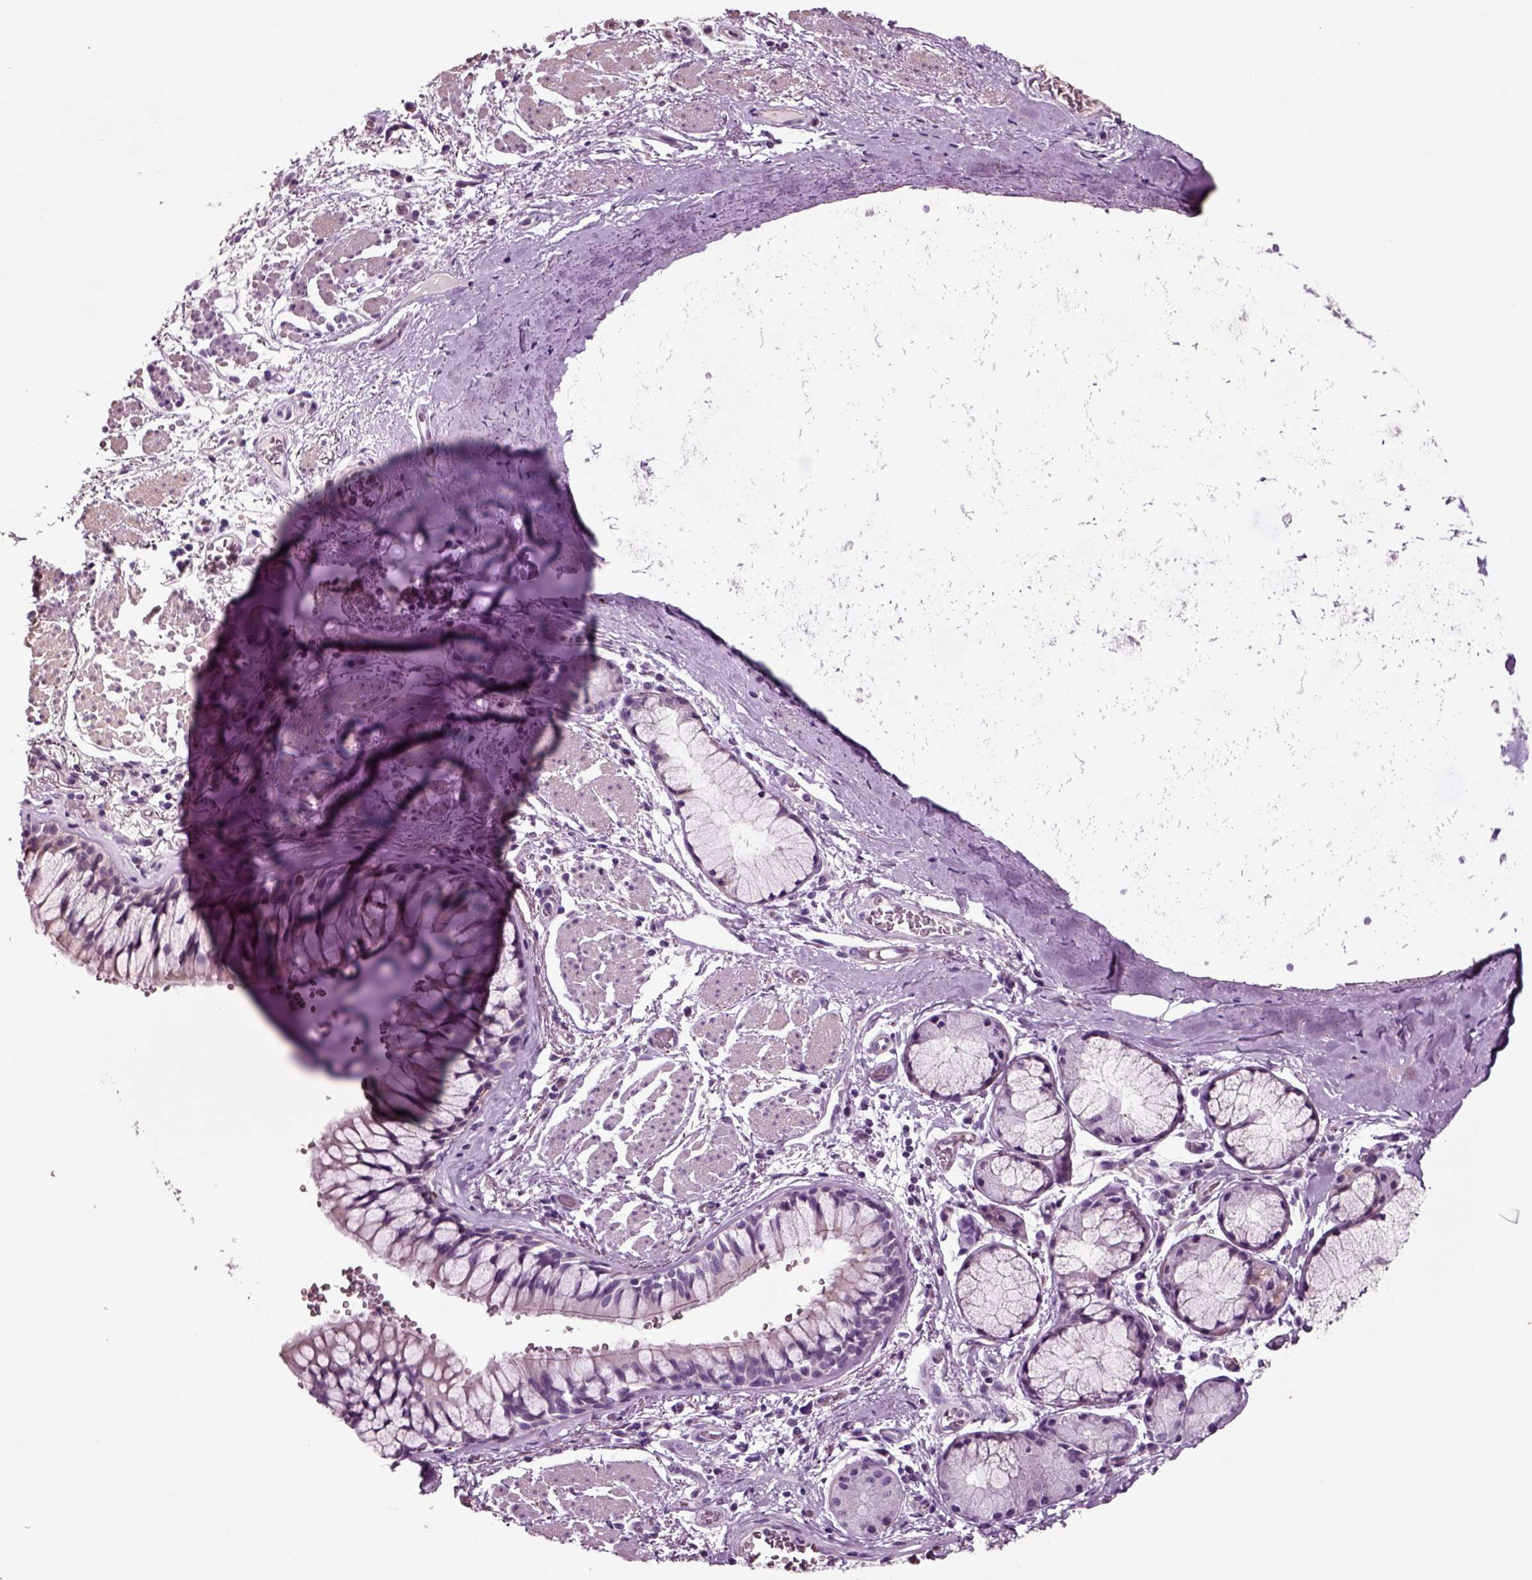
{"staining": {"intensity": "negative", "quantity": "none", "location": "none"}, "tissue": "bronchus", "cell_type": "Respiratory epithelial cells", "image_type": "normal", "snomed": [{"axis": "morphology", "description": "Normal tissue, NOS"}, {"axis": "topography", "description": "Bronchus"}, {"axis": "topography", "description": "Lung"}], "caption": "A micrograph of bronchus stained for a protein reveals no brown staining in respiratory epithelial cells. (DAB immunohistochemistry (IHC) visualized using brightfield microscopy, high magnification).", "gene": "CHGB", "patient": {"sex": "female", "age": 57}}